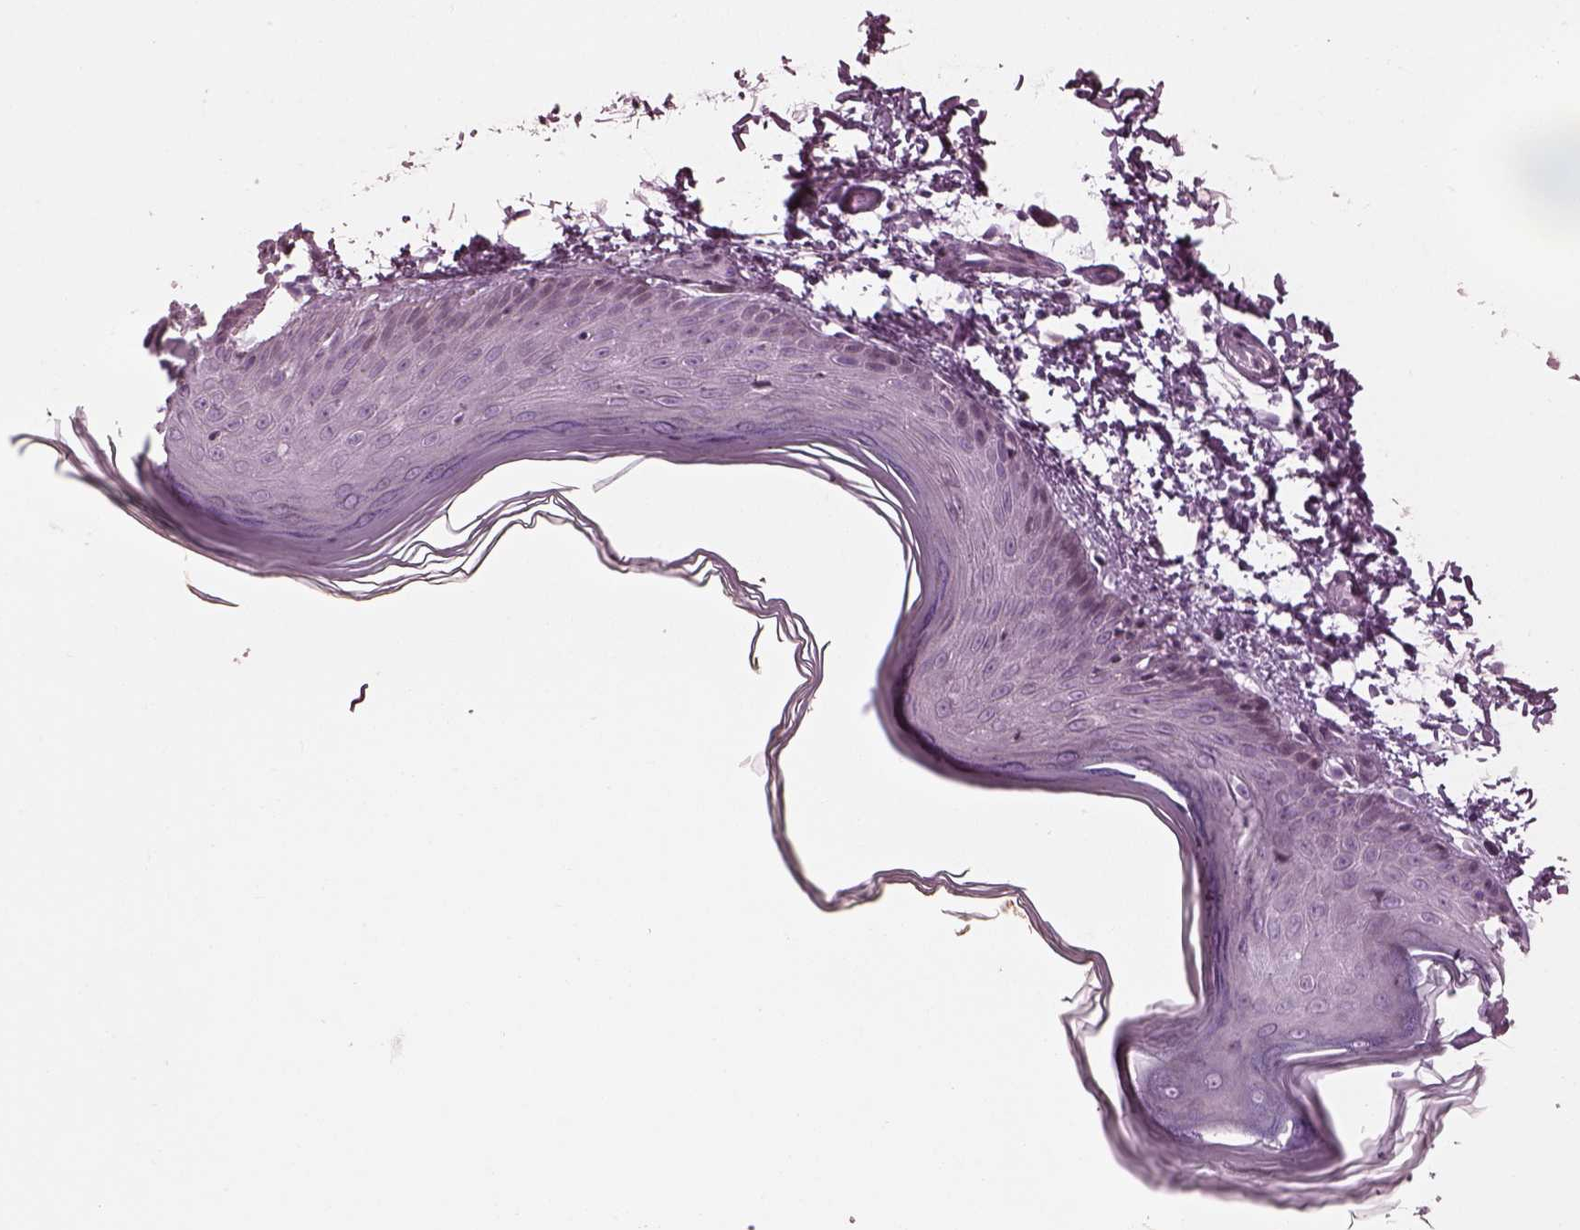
{"staining": {"intensity": "negative", "quantity": "none", "location": "none"}, "tissue": "skin", "cell_type": "Fibroblasts", "image_type": "normal", "snomed": [{"axis": "morphology", "description": "Normal tissue, NOS"}, {"axis": "topography", "description": "Skin"}], "caption": "High power microscopy image of an IHC histopathology image of benign skin, revealing no significant expression in fibroblasts.", "gene": "ENSG00000289258", "patient": {"sex": "female", "age": 62}}